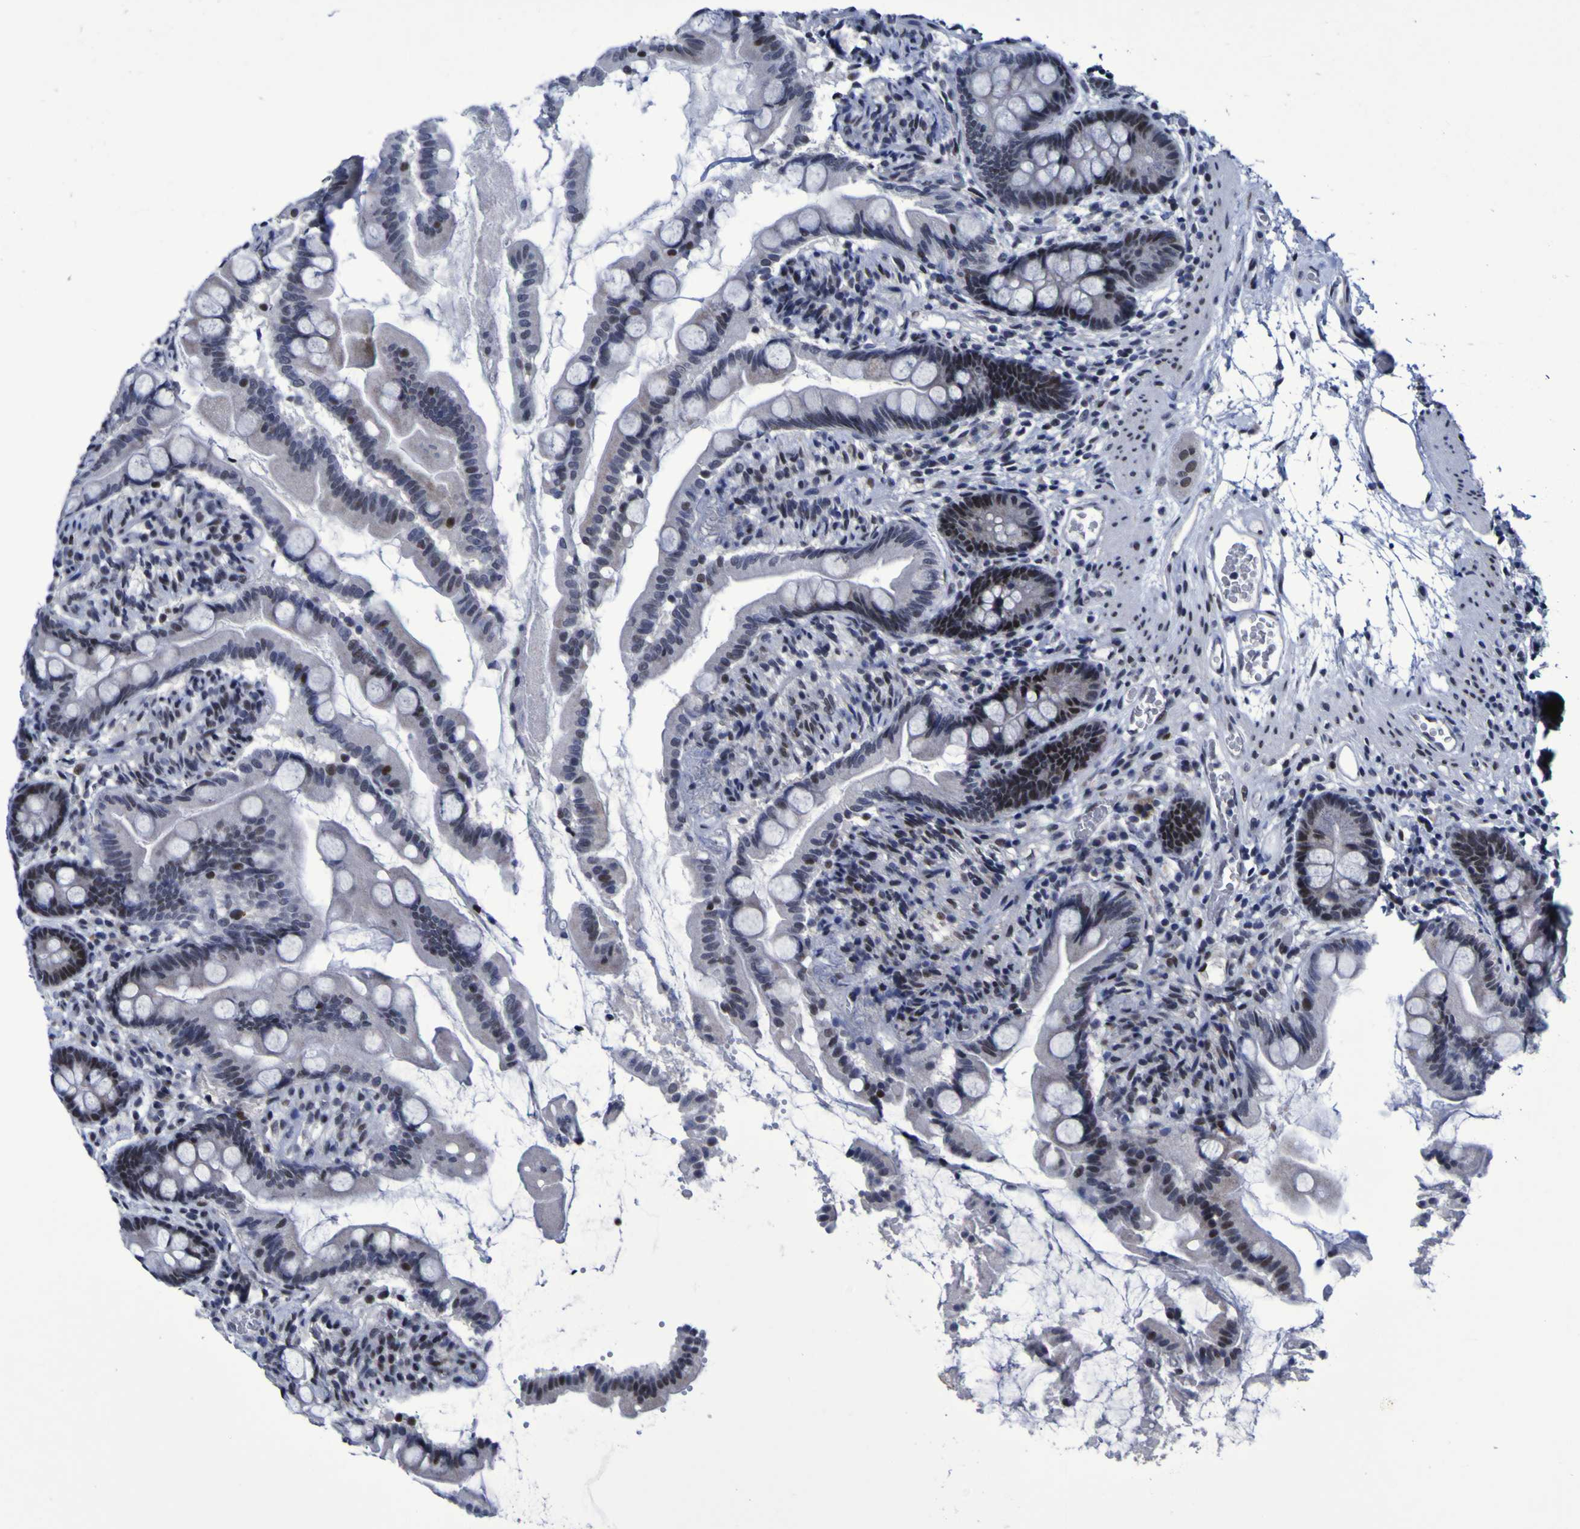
{"staining": {"intensity": "weak", "quantity": "25%-75%", "location": "nuclear"}, "tissue": "small intestine", "cell_type": "Glandular cells", "image_type": "normal", "snomed": [{"axis": "morphology", "description": "Normal tissue, NOS"}, {"axis": "topography", "description": "Small intestine"}], "caption": "The micrograph demonstrates staining of benign small intestine, revealing weak nuclear protein positivity (brown color) within glandular cells.", "gene": "MBD3", "patient": {"sex": "female", "age": 56}}